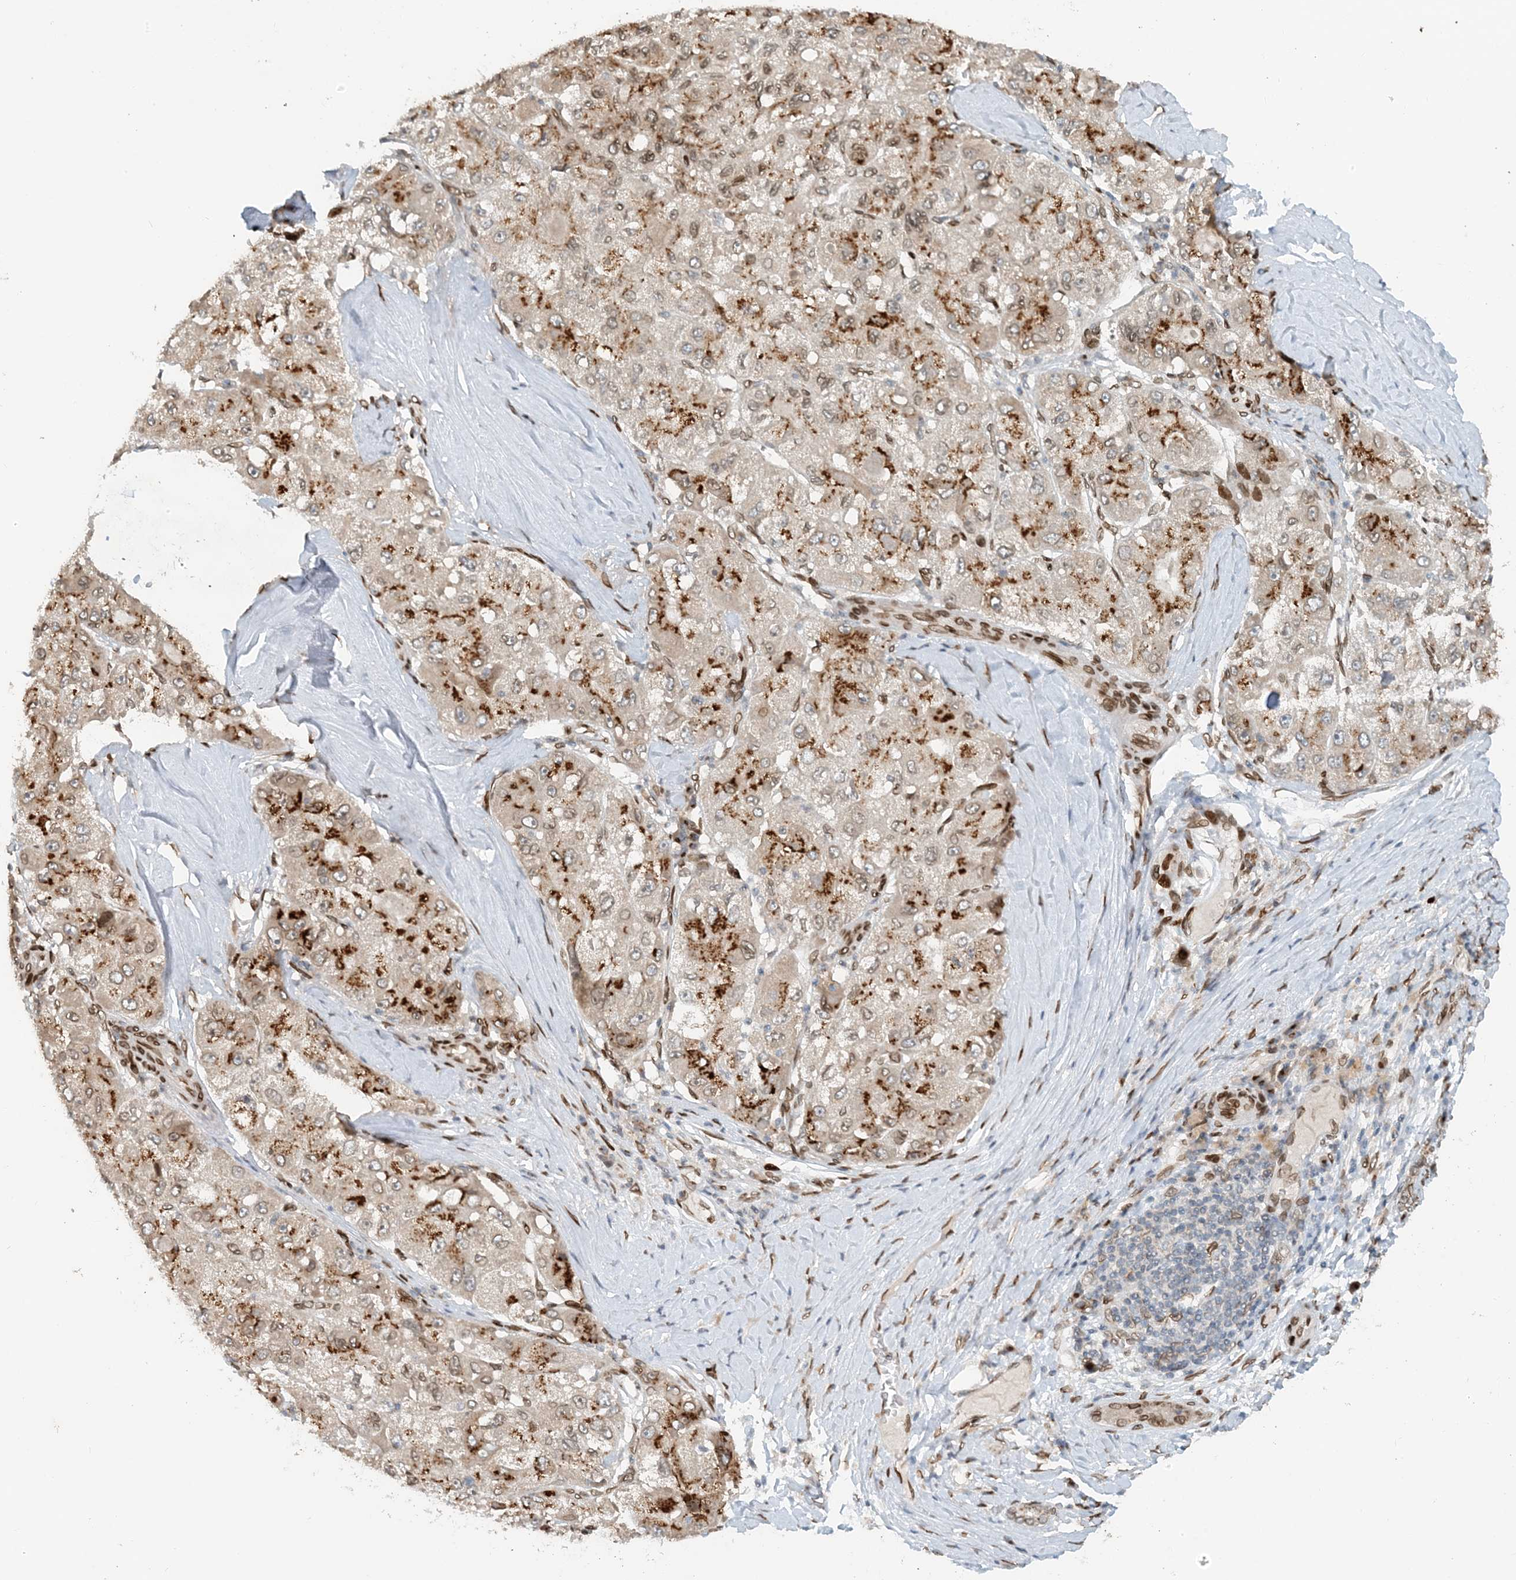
{"staining": {"intensity": "strong", "quantity": "<25%", "location": "cytoplasmic/membranous"}, "tissue": "liver cancer", "cell_type": "Tumor cells", "image_type": "cancer", "snomed": [{"axis": "morphology", "description": "Carcinoma, Hepatocellular, NOS"}, {"axis": "topography", "description": "Liver"}], "caption": "Protein staining reveals strong cytoplasmic/membranous staining in approximately <25% of tumor cells in hepatocellular carcinoma (liver).", "gene": "SLC35A2", "patient": {"sex": "male", "age": 80}}